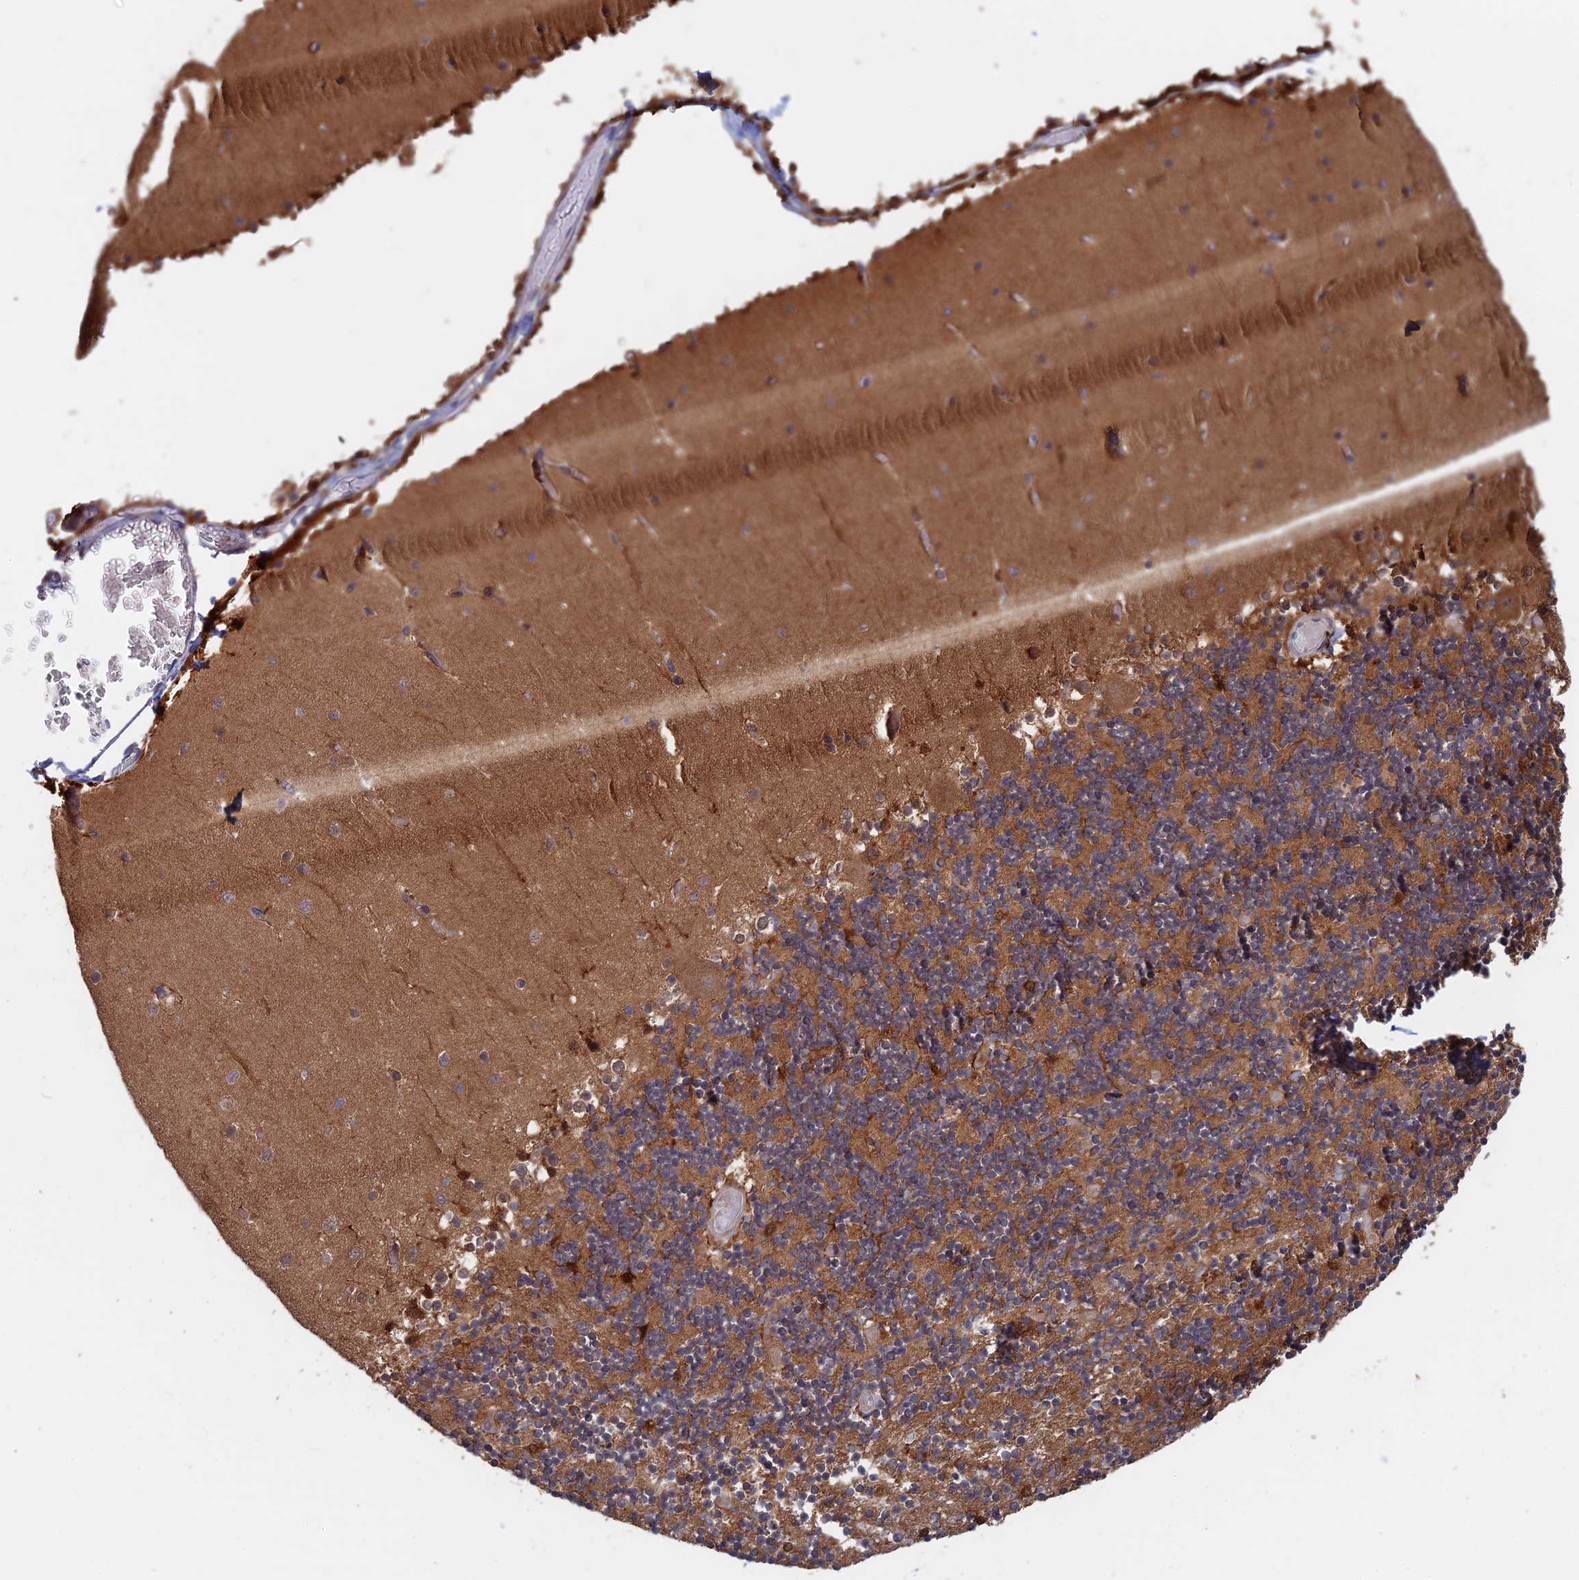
{"staining": {"intensity": "moderate", "quantity": ">75%", "location": "cytoplasmic/membranous"}, "tissue": "cerebellum", "cell_type": "Cells in granular layer", "image_type": "normal", "snomed": [{"axis": "morphology", "description": "Normal tissue, NOS"}, {"axis": "topography", "description": "Cerebellum"}], "caption": "Human cerebellum stained with a brown dye exhibits moderate cytoplasmic/membranous positive staining in approximately >75% of cells in granular layer.", "gene": "BLVRA", "patient": {"sex": "female", "age": 28}}